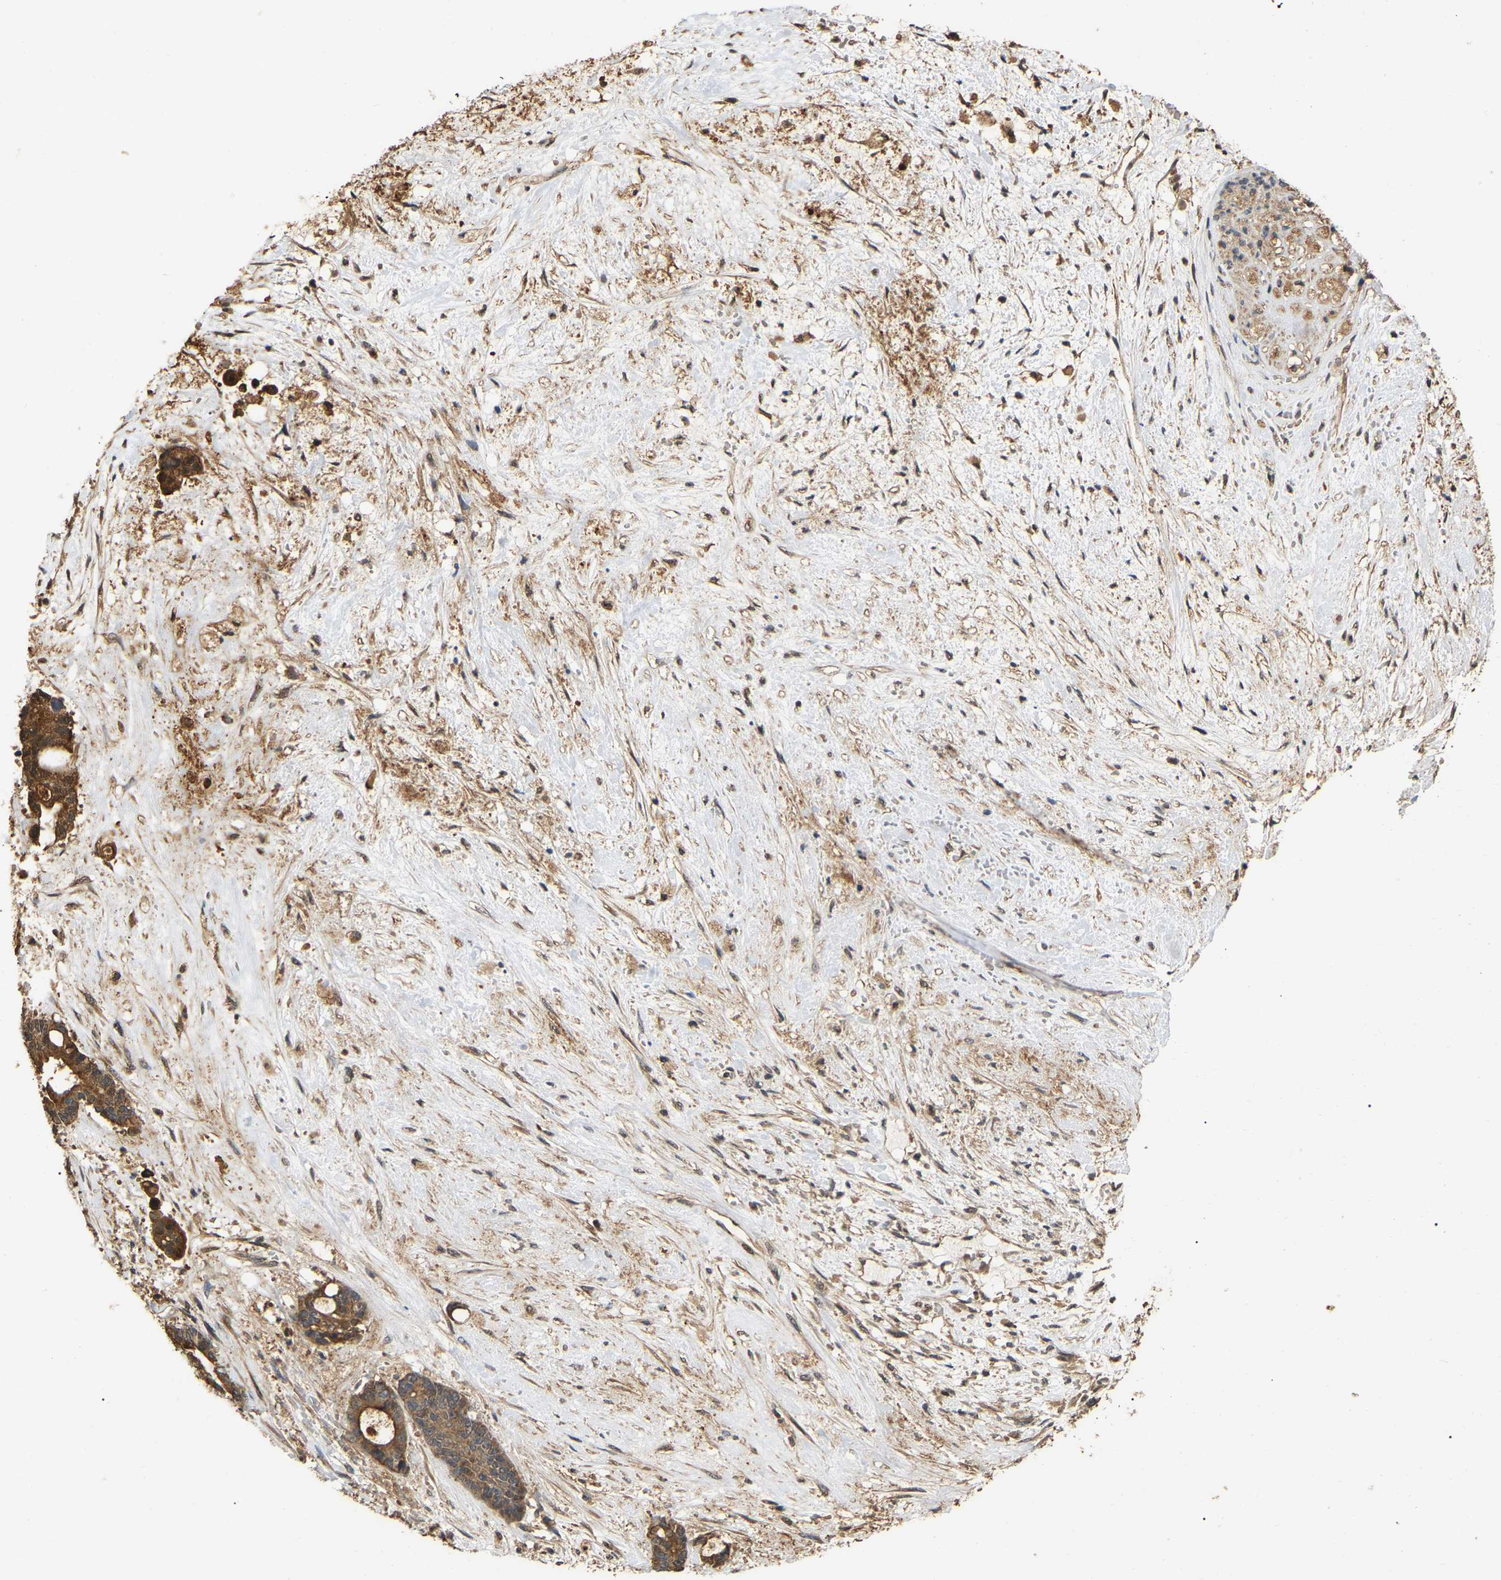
{"staining": {"intensity": "moderate", "quantity": ">75%", "location": "cytoplasmic/membranous"}, "tissue": "liver cancer", "cell_type": "Tumor cells", "image_type": "cancer", "snomed": [{"axis": "morphology", "description": "Normal tissue, NOS"}, {"axis": "morphology", "description": "Cholangiocarcinoma"}, {"axis": "topography", "description": "Liver"}, {"axis": "topography", "description": "Peripheral nerve tissue"}], "caption": "This is an image of immunohistochemistry staining of cholangiocarcinoma (liver), which shows moderate staining in the cytoplasmic/membranous of tumor cells.", "gene": "FAM219A", "patient": {"sex": "female", "age": 73}}